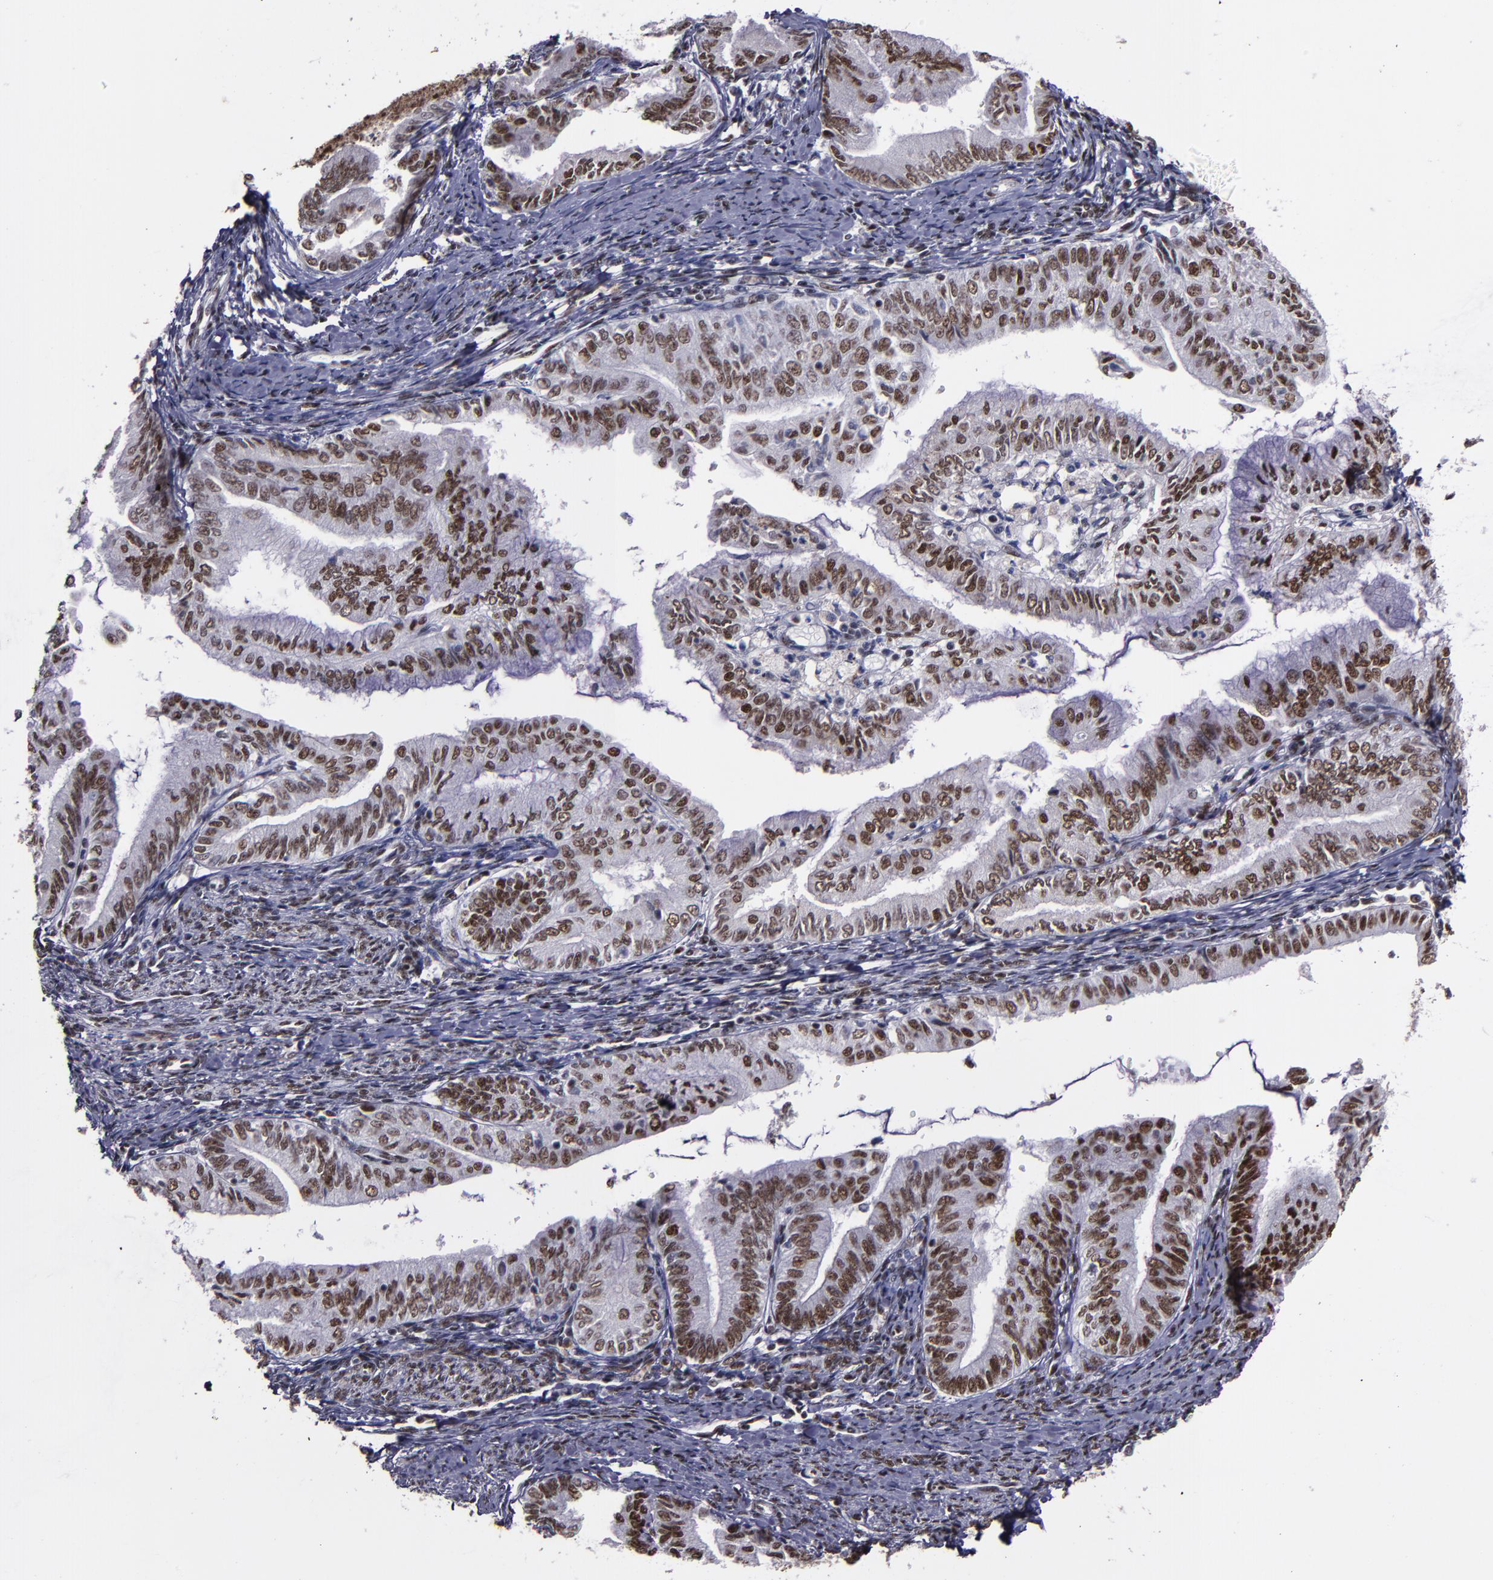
{"staining": {"intensity": "moderate", "quantity": ">75%", "location": "nuclear"}, "tissue": "endometrial cancer", "cell_type": "Tumor cells", "image_type": "cancer", "snomed": [{"axis": "morphology", "description": "Adenocarcinoma, NOS"}, {"axis": "topography", "description": "Endometrium"}], "caption": "Tumor cells demonstrate medium levels of moderate nuclear staining in about >75% of cells in endometrial cancer.", "gene": "PPP4R3A", "patient": {"sex": "female", "age": 66}}